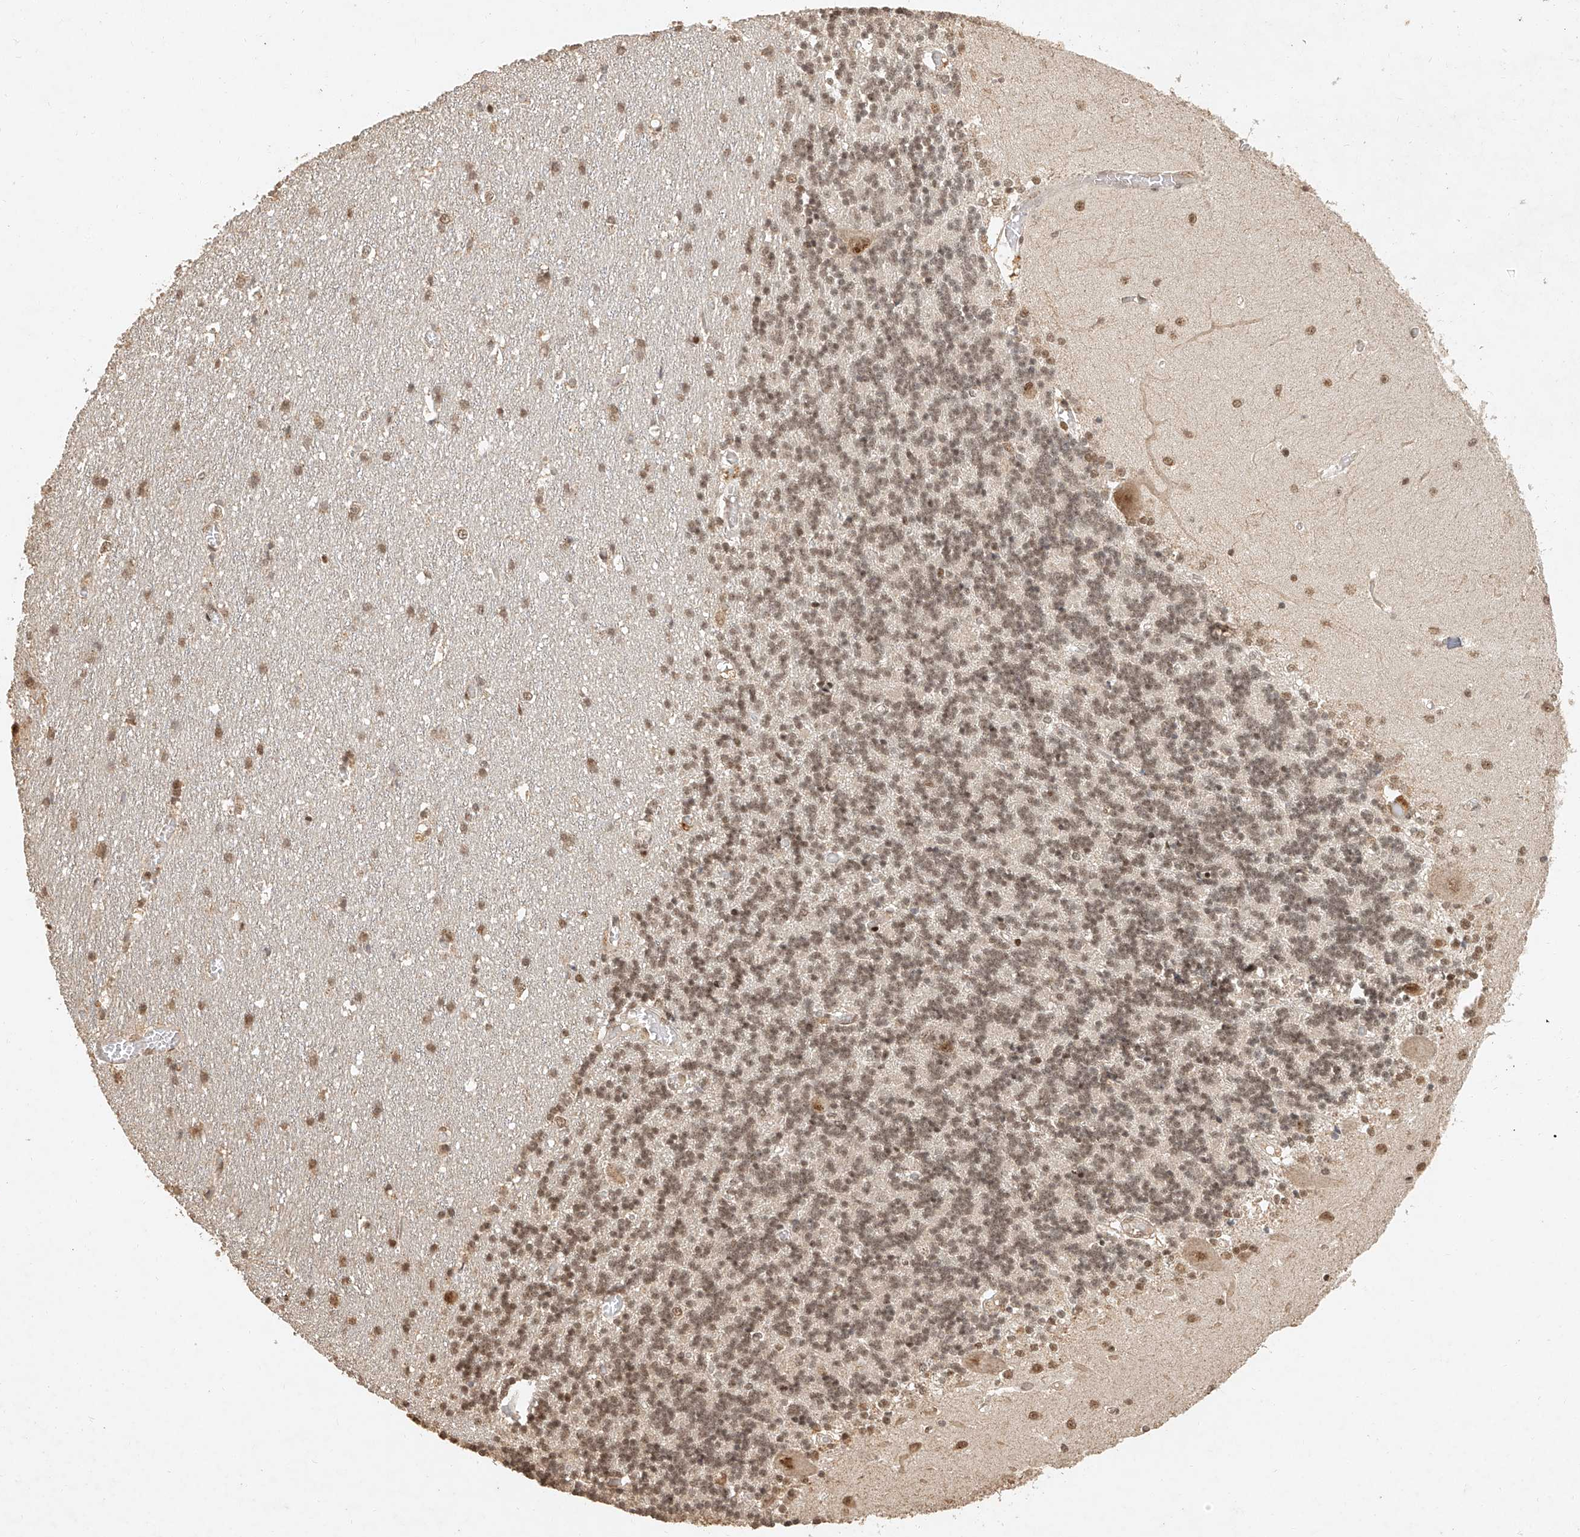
{"staining": {"intensity": "weak", "quantity": ">75%", "location": "nuclear"}, "tissue": "cerebellum", "cell_type": "Cells in granular layer", "image_type": "normal", "snomed": [{"axis": "morphology", "description": "Normal tissue, NOS"}, {"axis": "topography", "description": "Cerebellum"}], "caption": "A brown stain highlights weak nuclear expression of a protein in cells in granular layer of benign cerebellum. (DAB (3,3'-diaminobenzidine) = brown stain, brightfield microscopy at high magnification).", "gene": "CXorf58", "patient": {"sex": "male", "age": 37}}